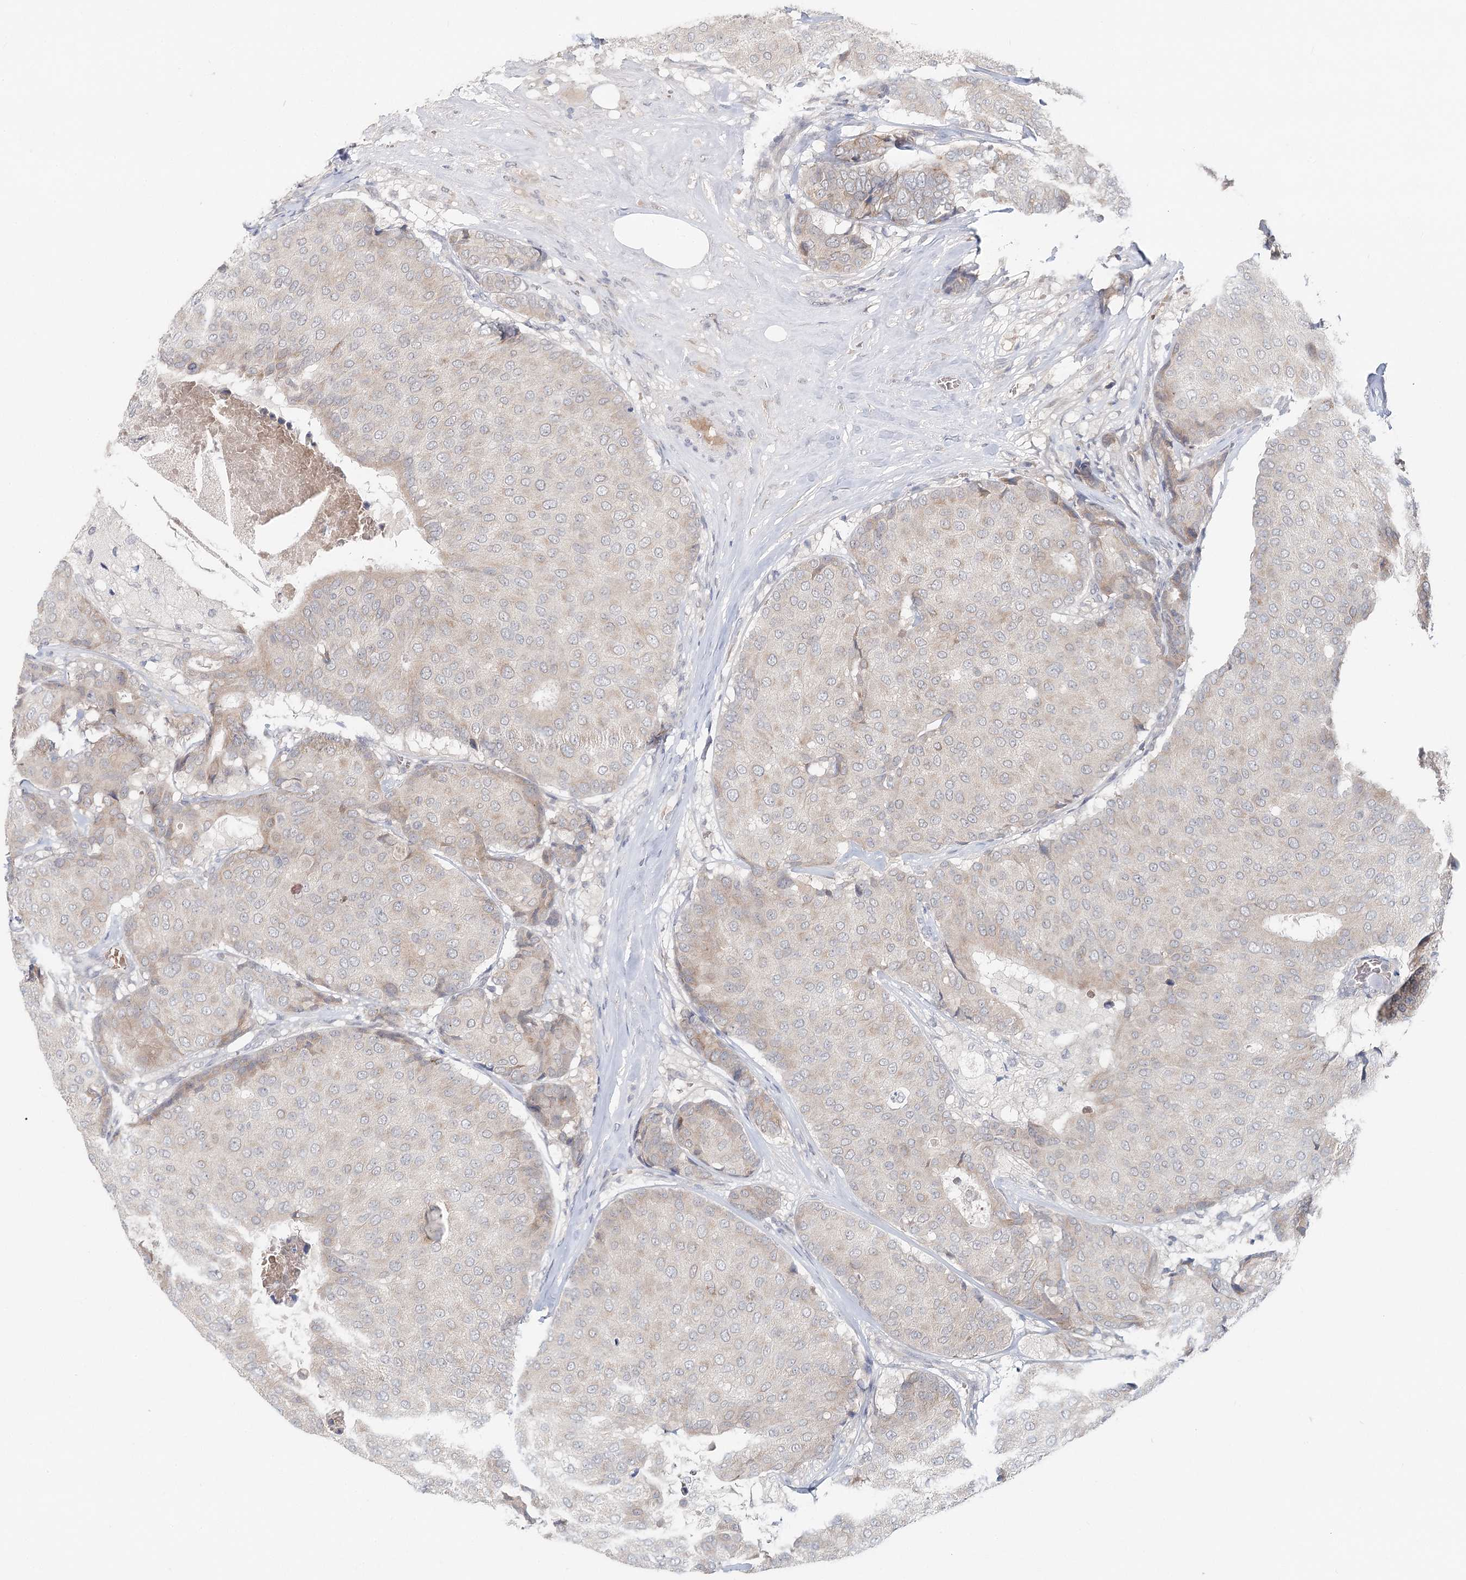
{"staining": {"intensity": "negative", "quantity": "none", "location": "none"}, "tissue": "breast cancer", "cell_type": "Tumor cells", "image_type": "cancer", "snomed": [{"axis": "morphology", "description": "Duct carcinoma"}, {"axis": "topography", "description": "Breast"}], "caption": "The immunohistochemistry (IHC) histopathology image has no significant positivity in tumor cells of breast cancer tissue.", "gene": "FBXO7", "patient": {"sex": "female", "age": 75}}